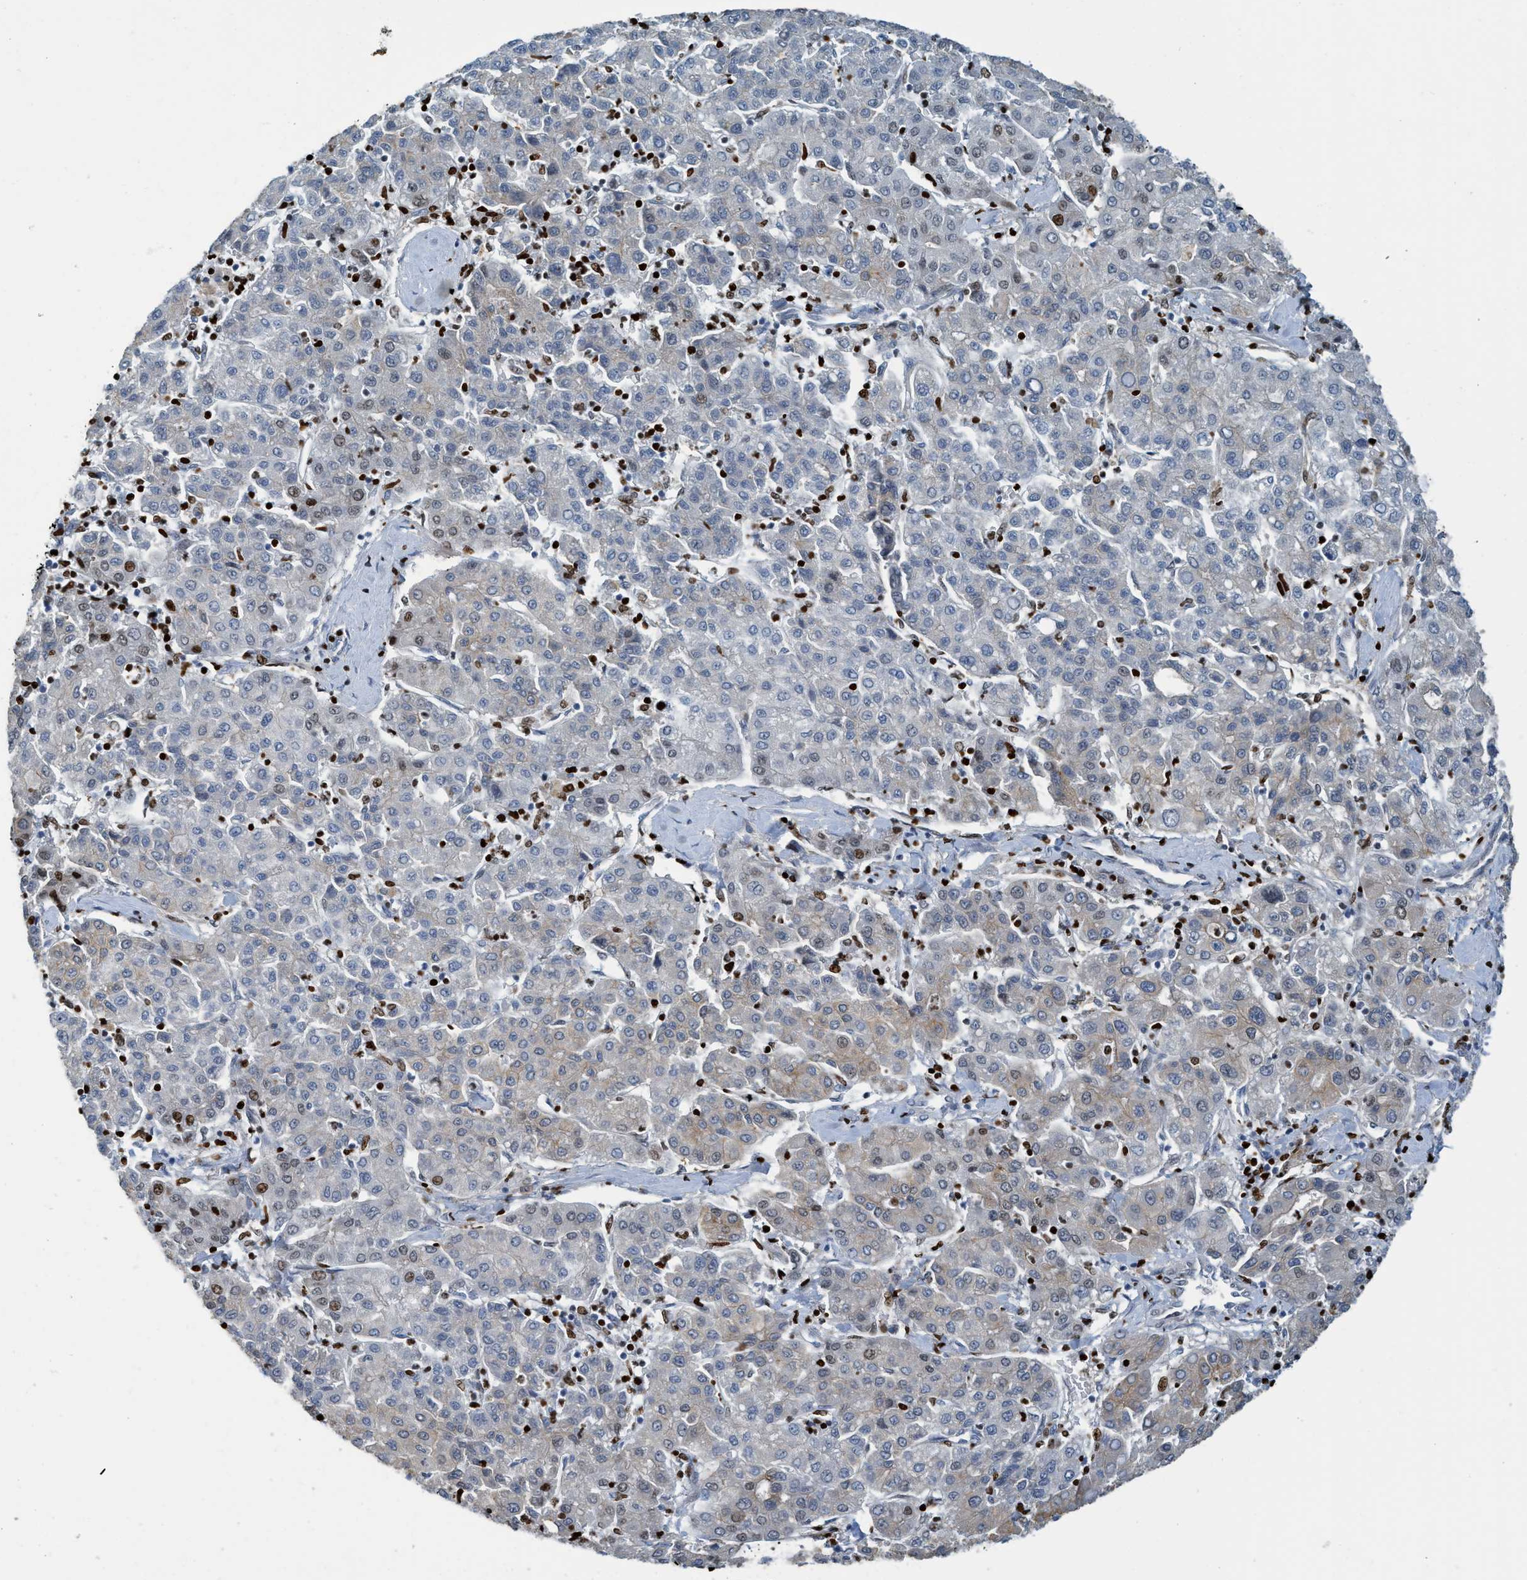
{"staining": {"intensity": "moderate", "quantity": "<25%", "location": "cytoplasmic/membranous,nuclear"}, "tissue": "liver cancer", "cell_type": "Tumor cells", "image_type": "cancer", "snomed": [{"axis": "morphology", "description": "Carcinoma, Hepatocellular, NOS"}, {"axis": "topography", "description": "Liver"}], "caption": "Moderate cytoplasmic/membranous and nuclear staining for a protein is identified in about <25% of tumor cells of liver cancer using immunohistochemistry (IHC).", "gene": "SH3D19", "patient": {"sex": "male", "age": 65}}